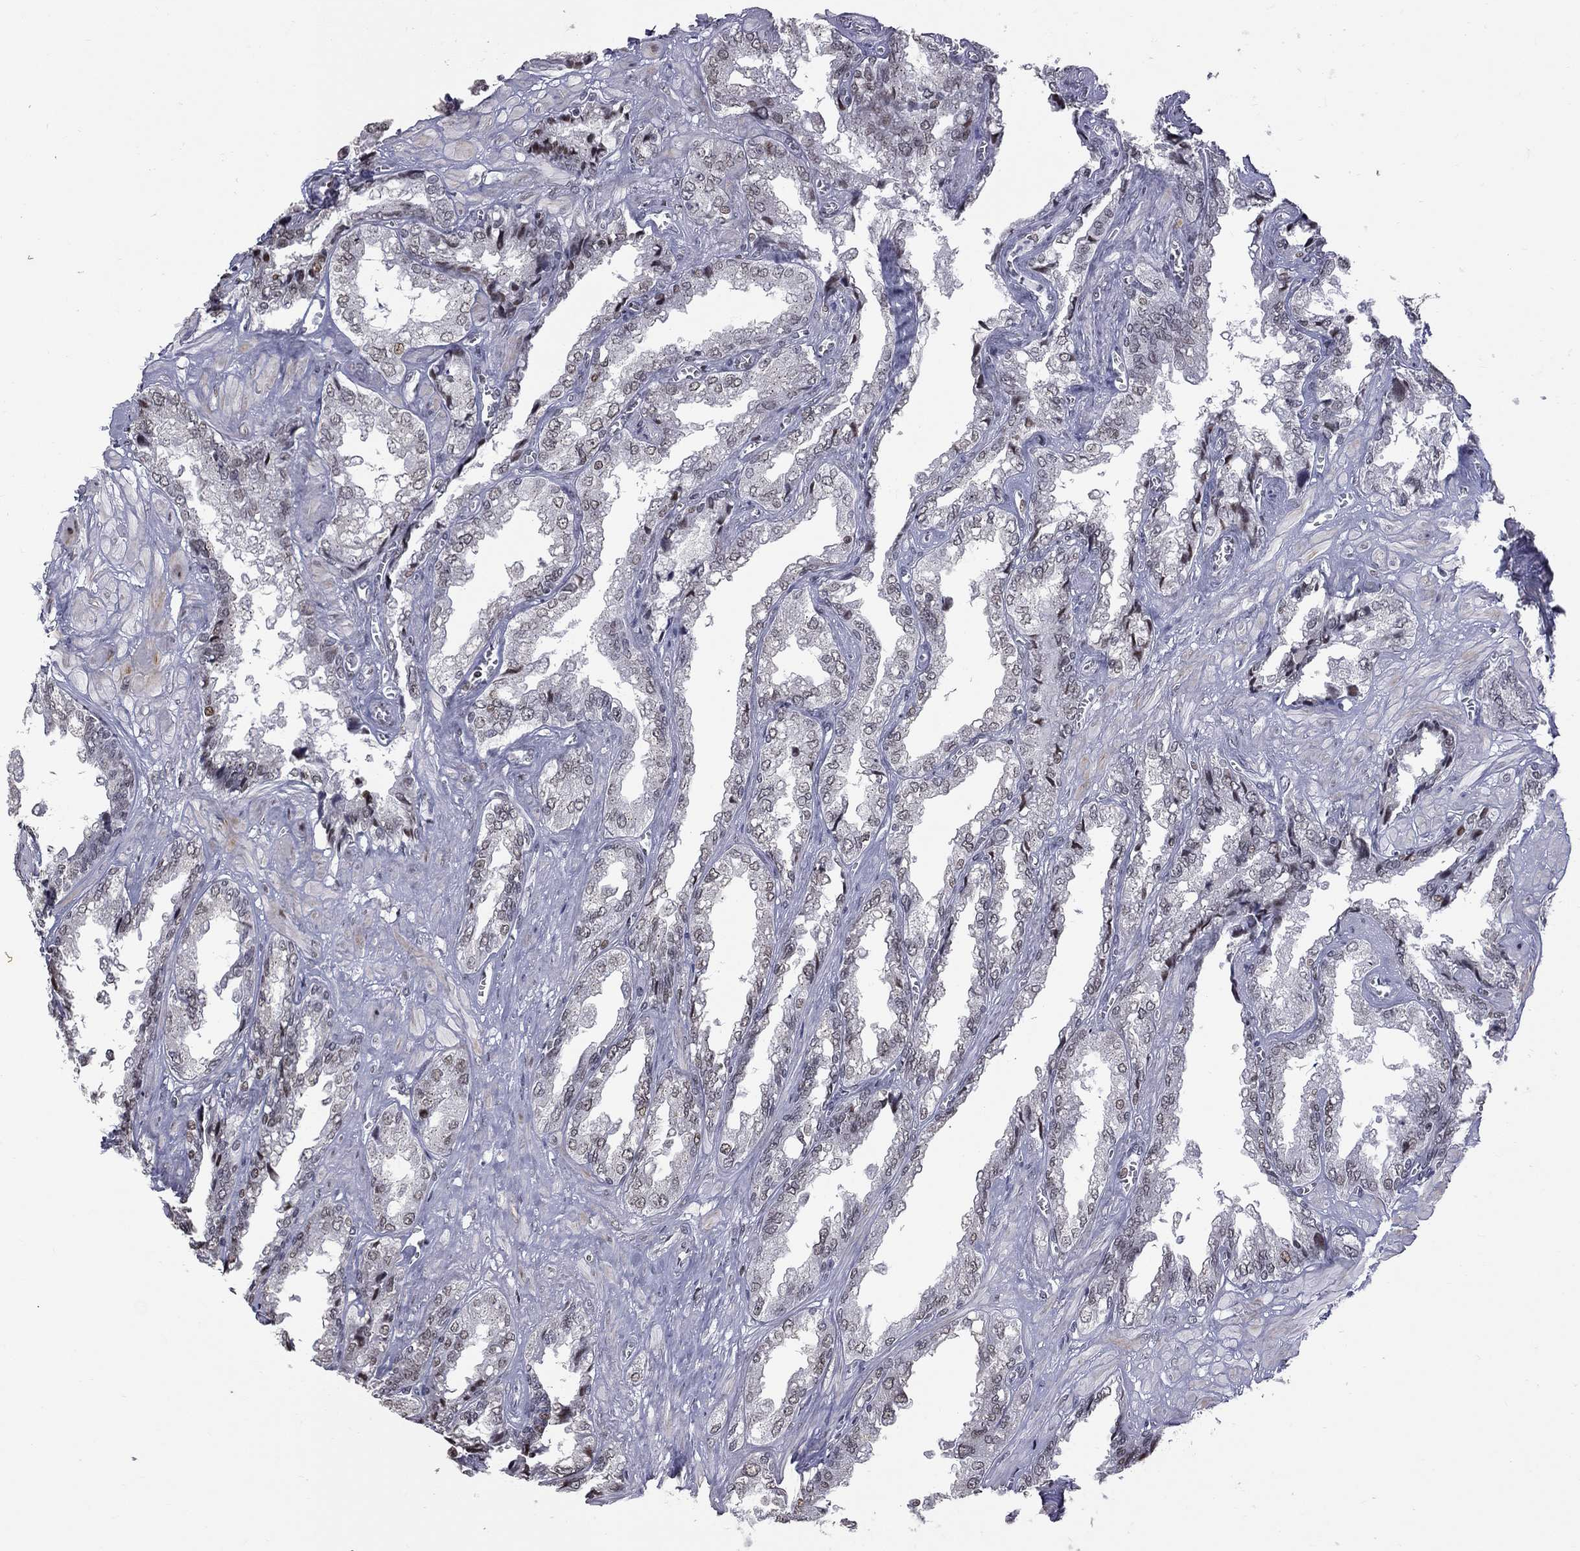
{"staining": {"intensity": "moderate", "quantity": "<25%", "location": "nuclear"}, "tissue": "seminal vesicle", "cell_type": "Glandular cells", "image_type": "normal", "snomed": [{"axis": "morphology", "description": "Normal tissue, NOS"}, {"axis": "topography", "description": "Seminal veicle"}], "caption": "Immunohistochemical staining of unremarkable seminal vesicle displays <25% levels of moderate nuclear protein staining in approximately <25% of glandular cells. (DAB IHC, brown staining for protein, blue staining for nuclei).", "gene": "ZNF154", "patient": {"sex": "male", "age": 67}}